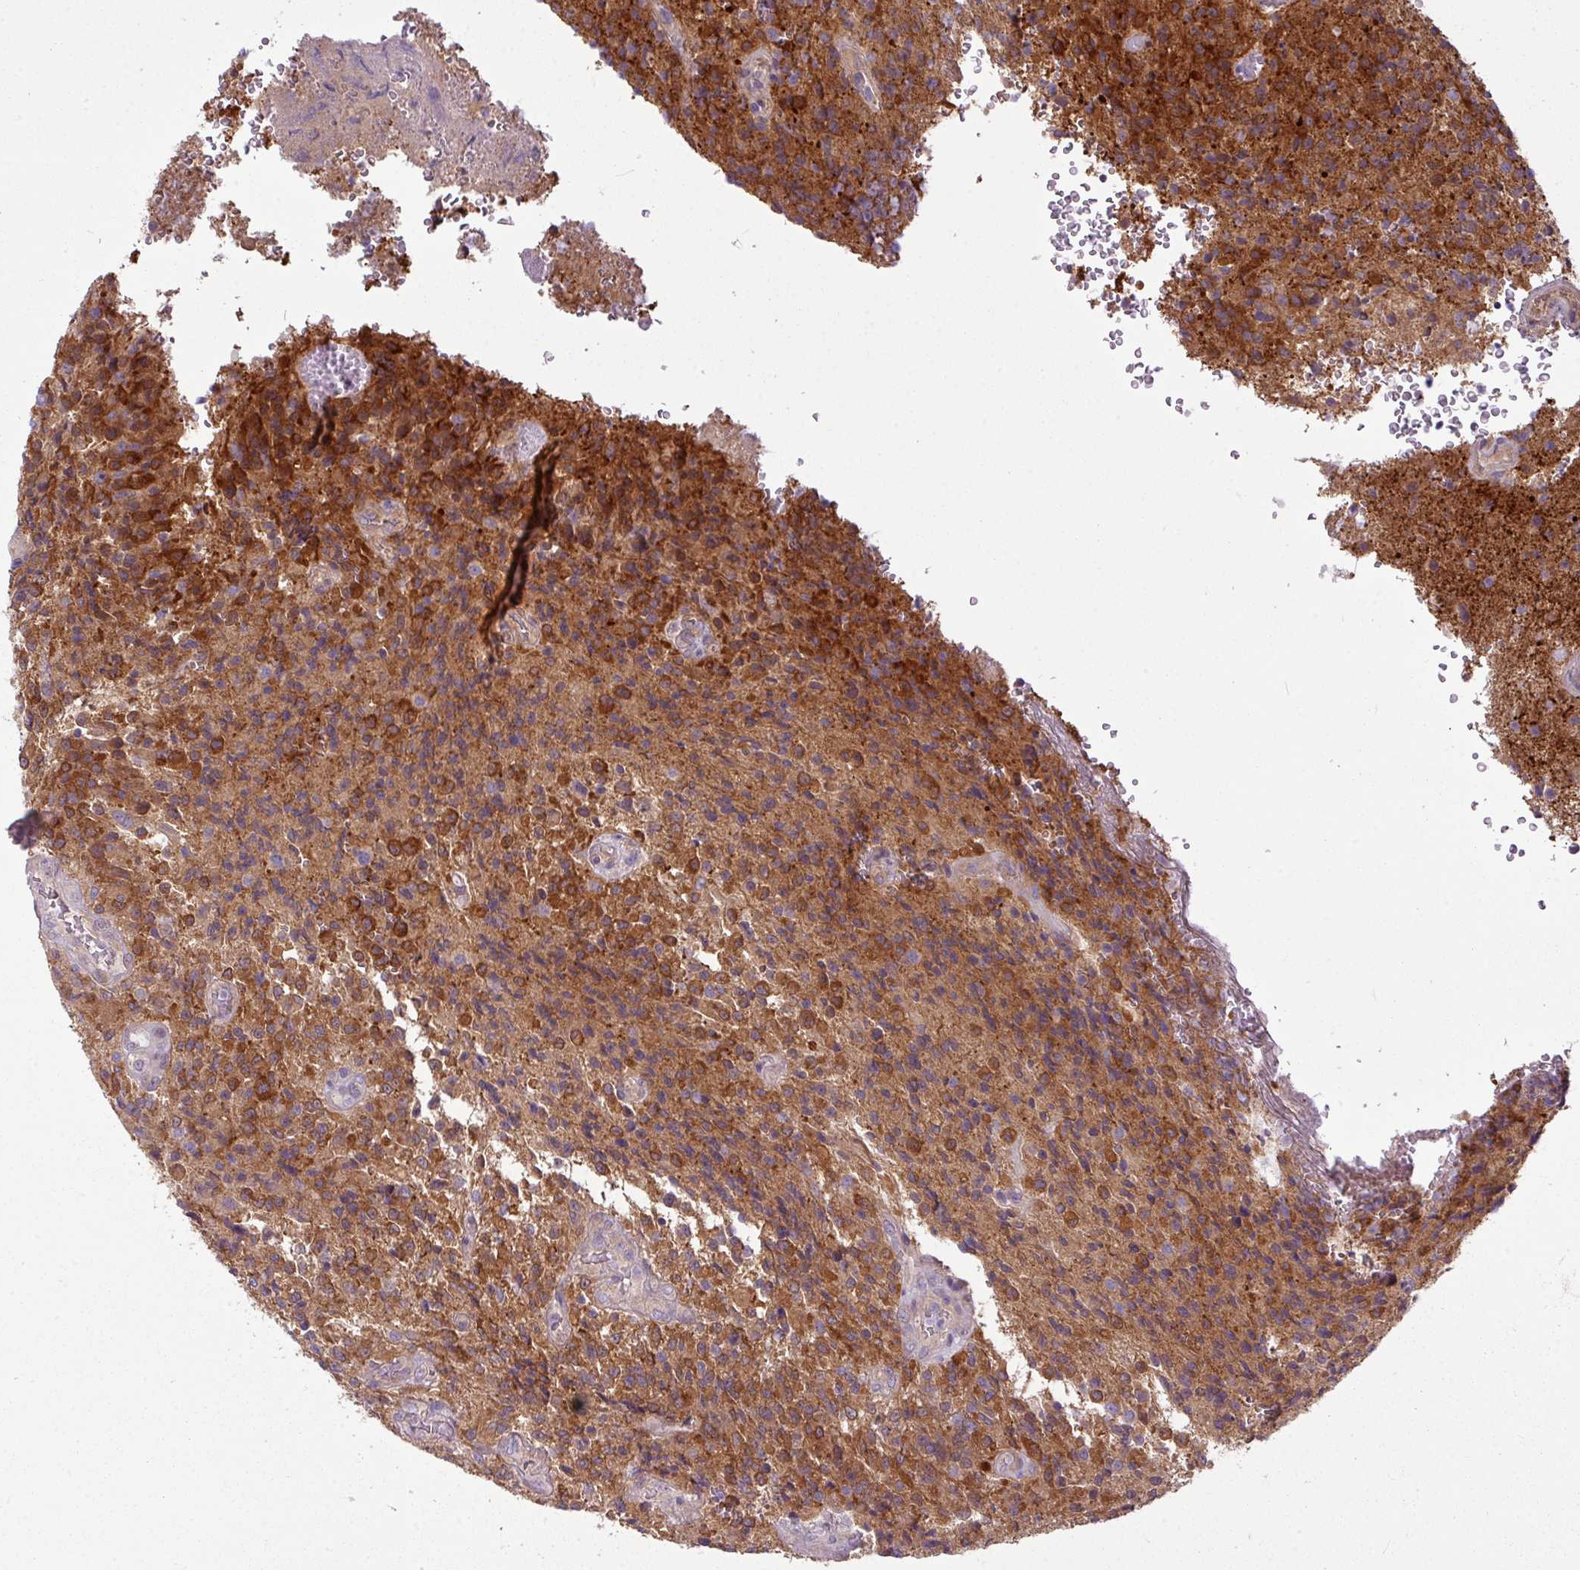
{"staining": {"intensity": "moderate", "quantity": ">75%", "location": "cytoplasmic/membranous"}, "tissue": "glioma", "cell_type": "Tumor cells", "image_type": "cancer", "snomed": [{"axis": "morphology", "description": "Normal tissue, NOS"}, {"axis": "morphology", "description": "Glioma, malignant, High grade"}, {"axis": "topography", "description": "Cerebral cortex"}], "caption": "DAB (3,3'-diaminobenzidine) immunohistochemical staining of malignant high-grade glioma demonstrates moderate cytoplasmic/membranous protein positivity in about >75% of tumor cells. The protein is stained brown, and the nuclei are stained in blue (DAB (3,3'-diaminobenzidine) IHC with brightfield microscopy, high magnification).", "gene": "CAMK2B", "patient": {"sex": "male", "age": 56}}